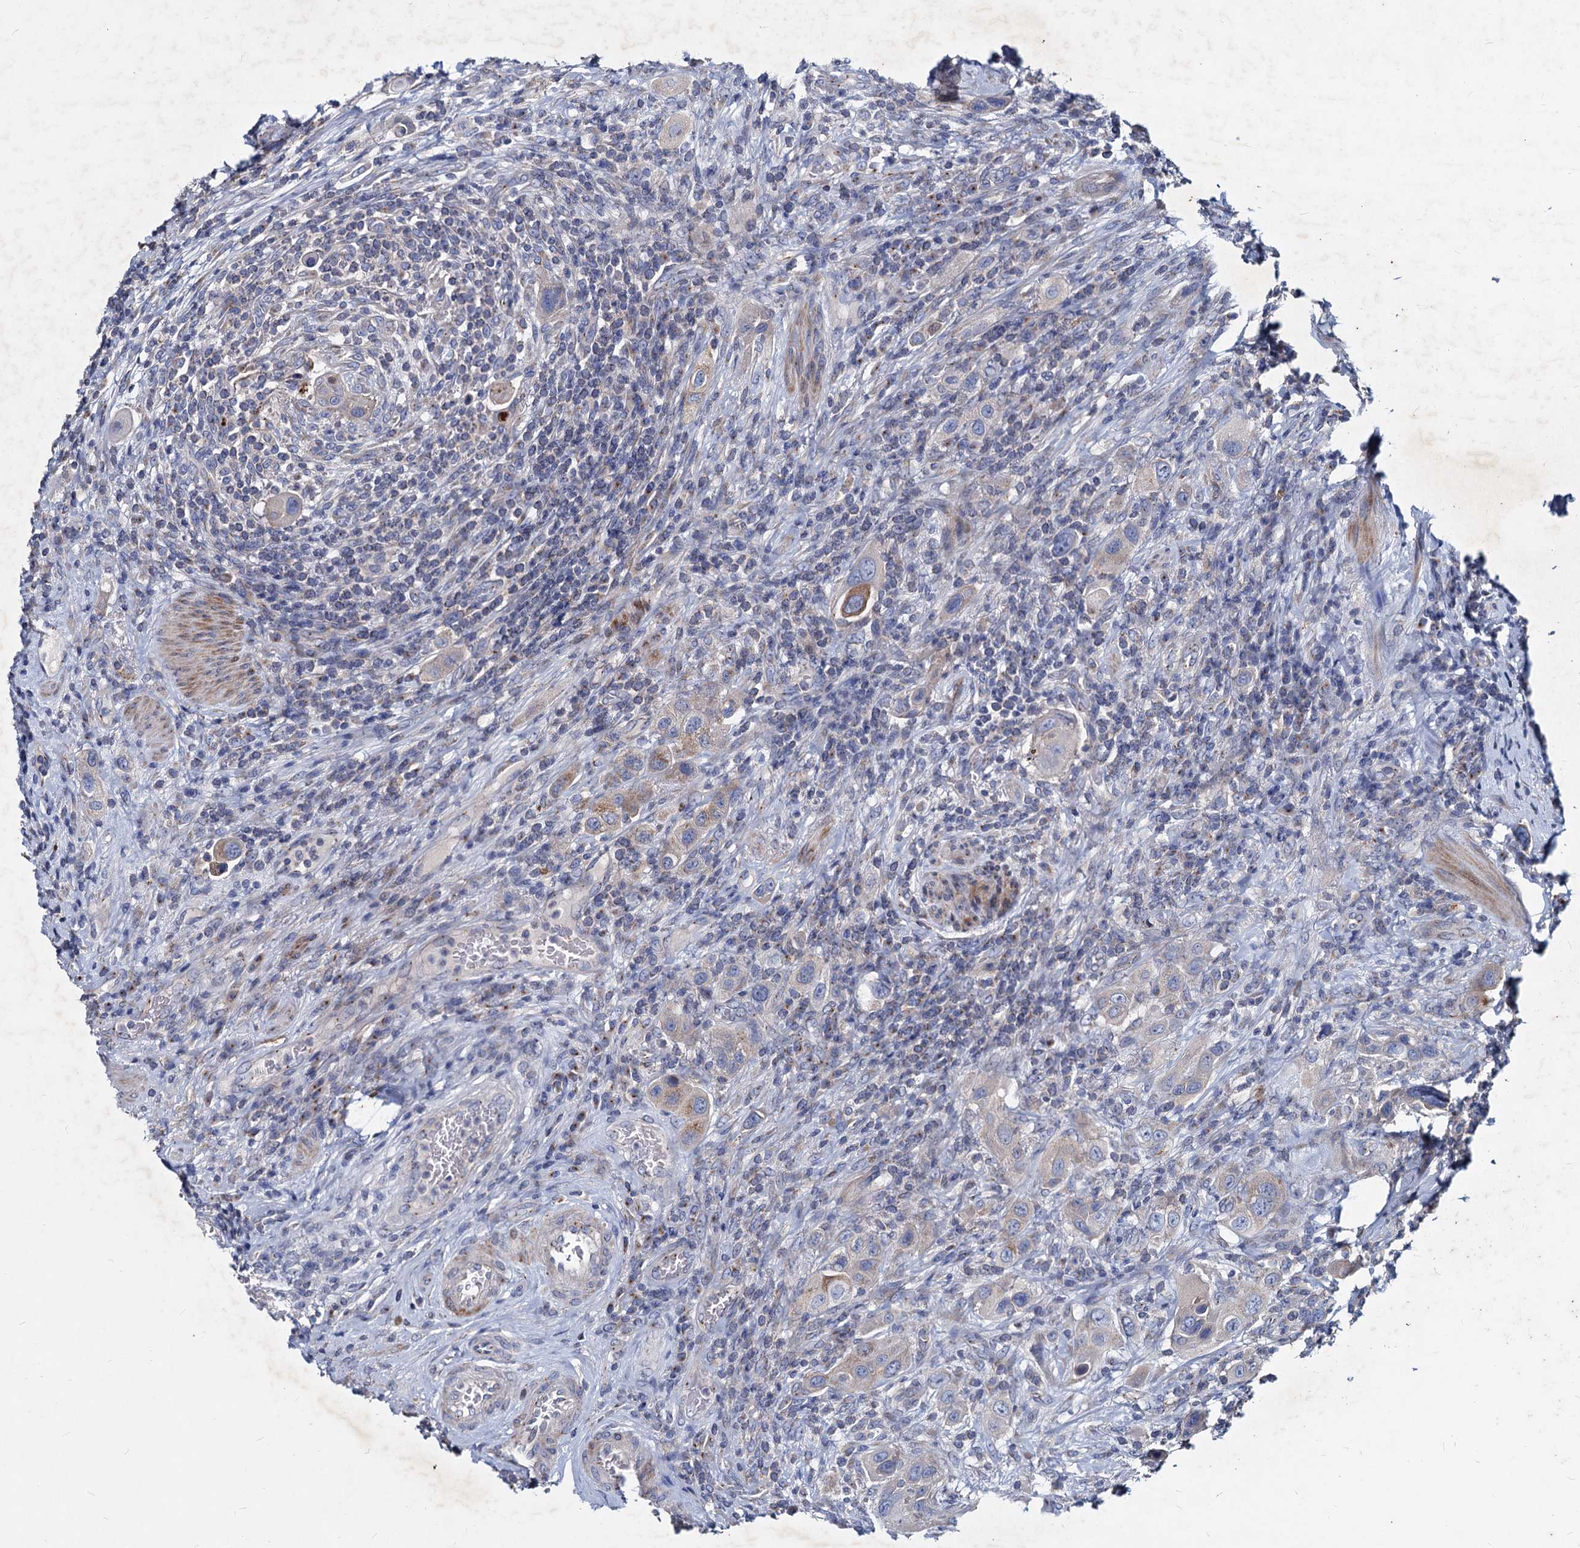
{"staining": {"intensity": "weak", "quantity": "<25%", "location": "cytoplasmic/membranous"}, "tissue": "urothelial cancer", "cell_type": "Tumor cells", "image_type": "cancer", "snomed": [{"axis": "morphology", "description": "Urothelial carcinoma, High grade"}, {"axis": "topography", "description": "Urinary bladder"}], "caption": "There is no significant expression in tumor cells of high-grade urothelial carcinoma.", "gene": "AGBL4", "patient": {"sex": "male", "age": 50}}